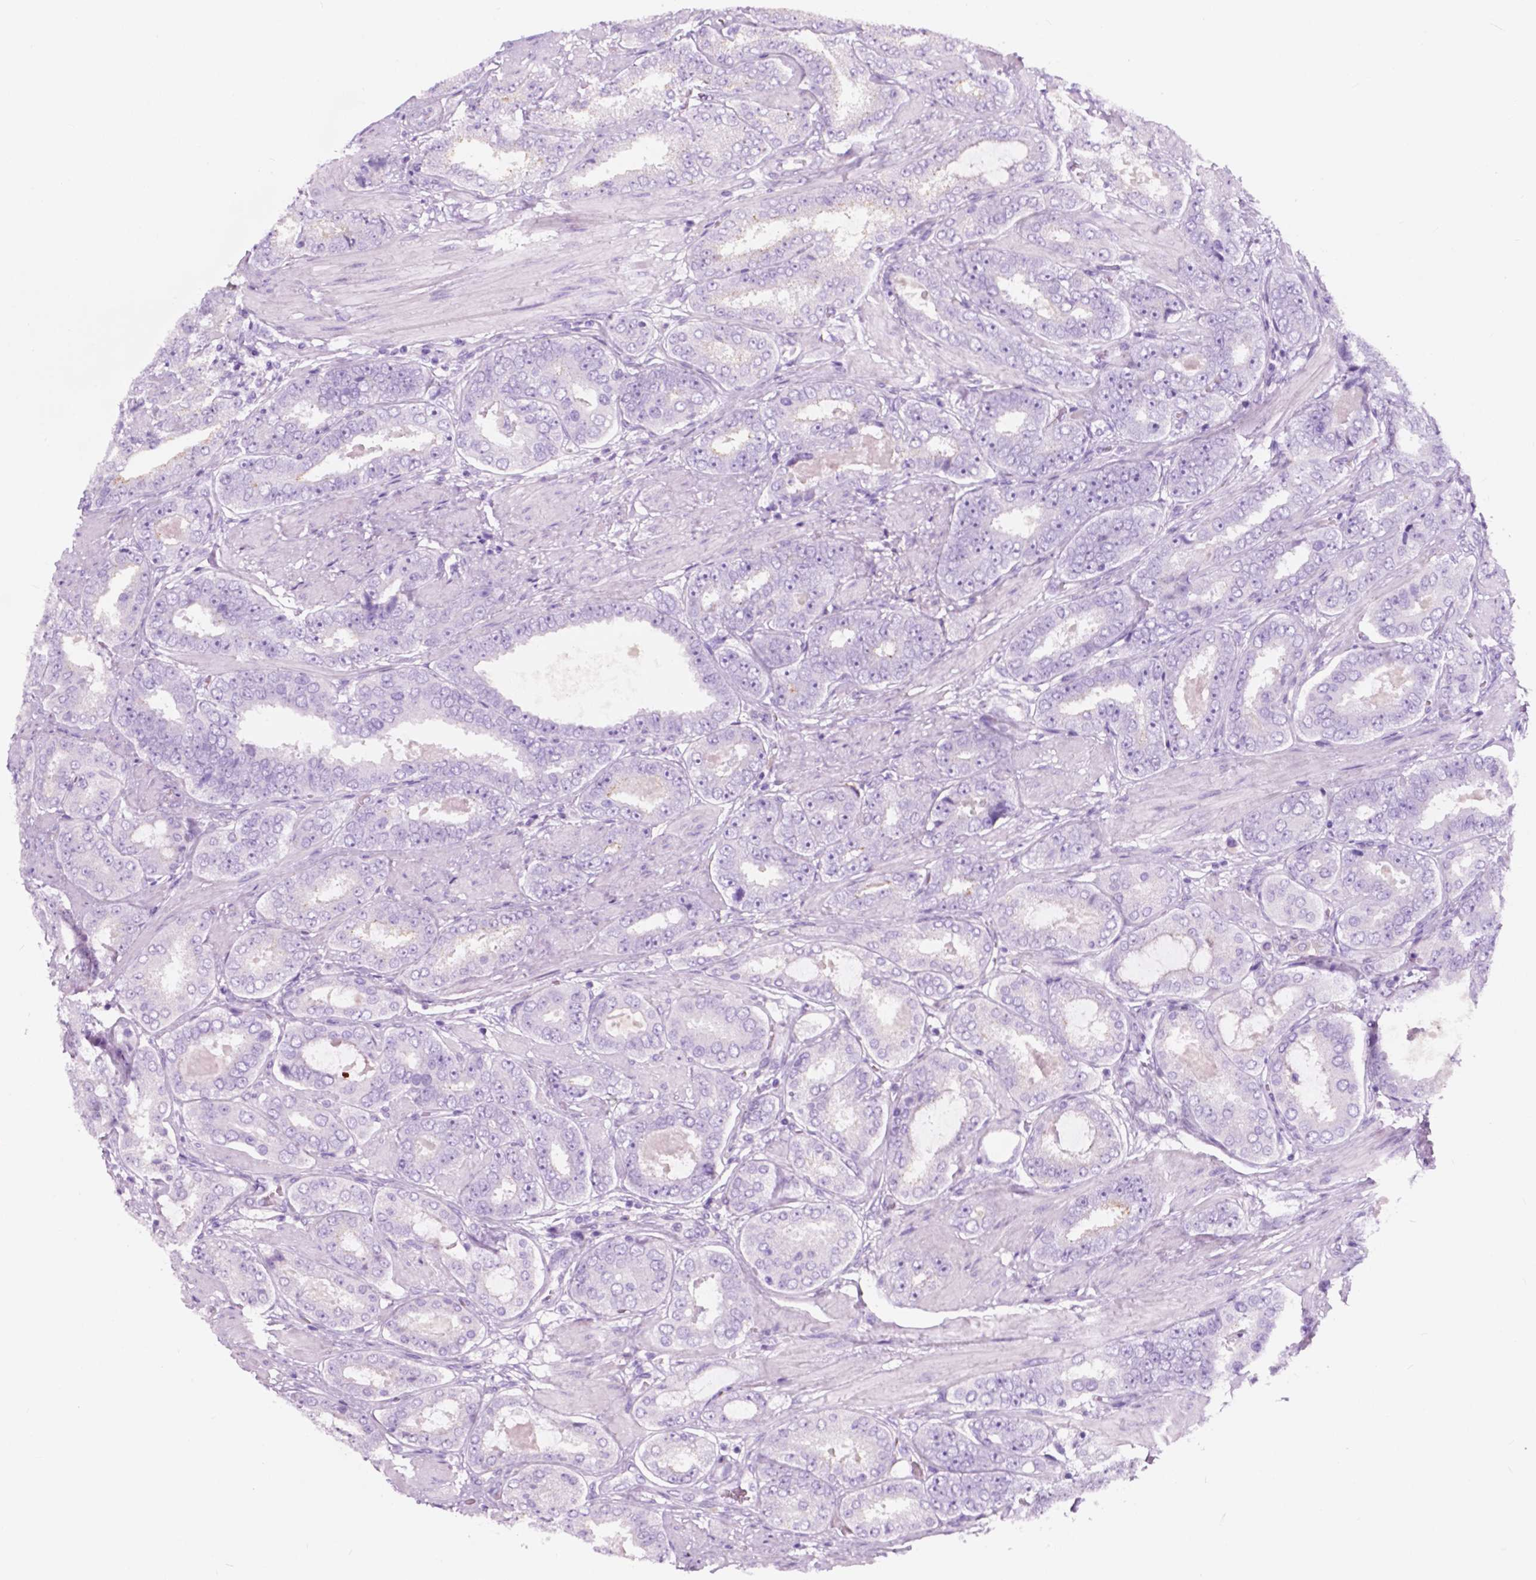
{"staining": {"intensity": "negative", "quantity": "none", "location": "none"}, "tissue": "prostate cancer", "cell_type": "Tumor cells", "image_type": "cancer", "snomed": [{"axis": "morphology", "description": "Adenocarcinoma, High grade"}, {"axis": "topography", "description": "Prostate"}], "caption": "This histopathology image is of adenocarcinoma (high-grade) (prostate) stained with IHC to label a protein in brown with the nuclei are counter-stained blue. There is no expression in tumor cells.", "gene": "CUZD1", "patient": {"sex": "male", "age": 63}}